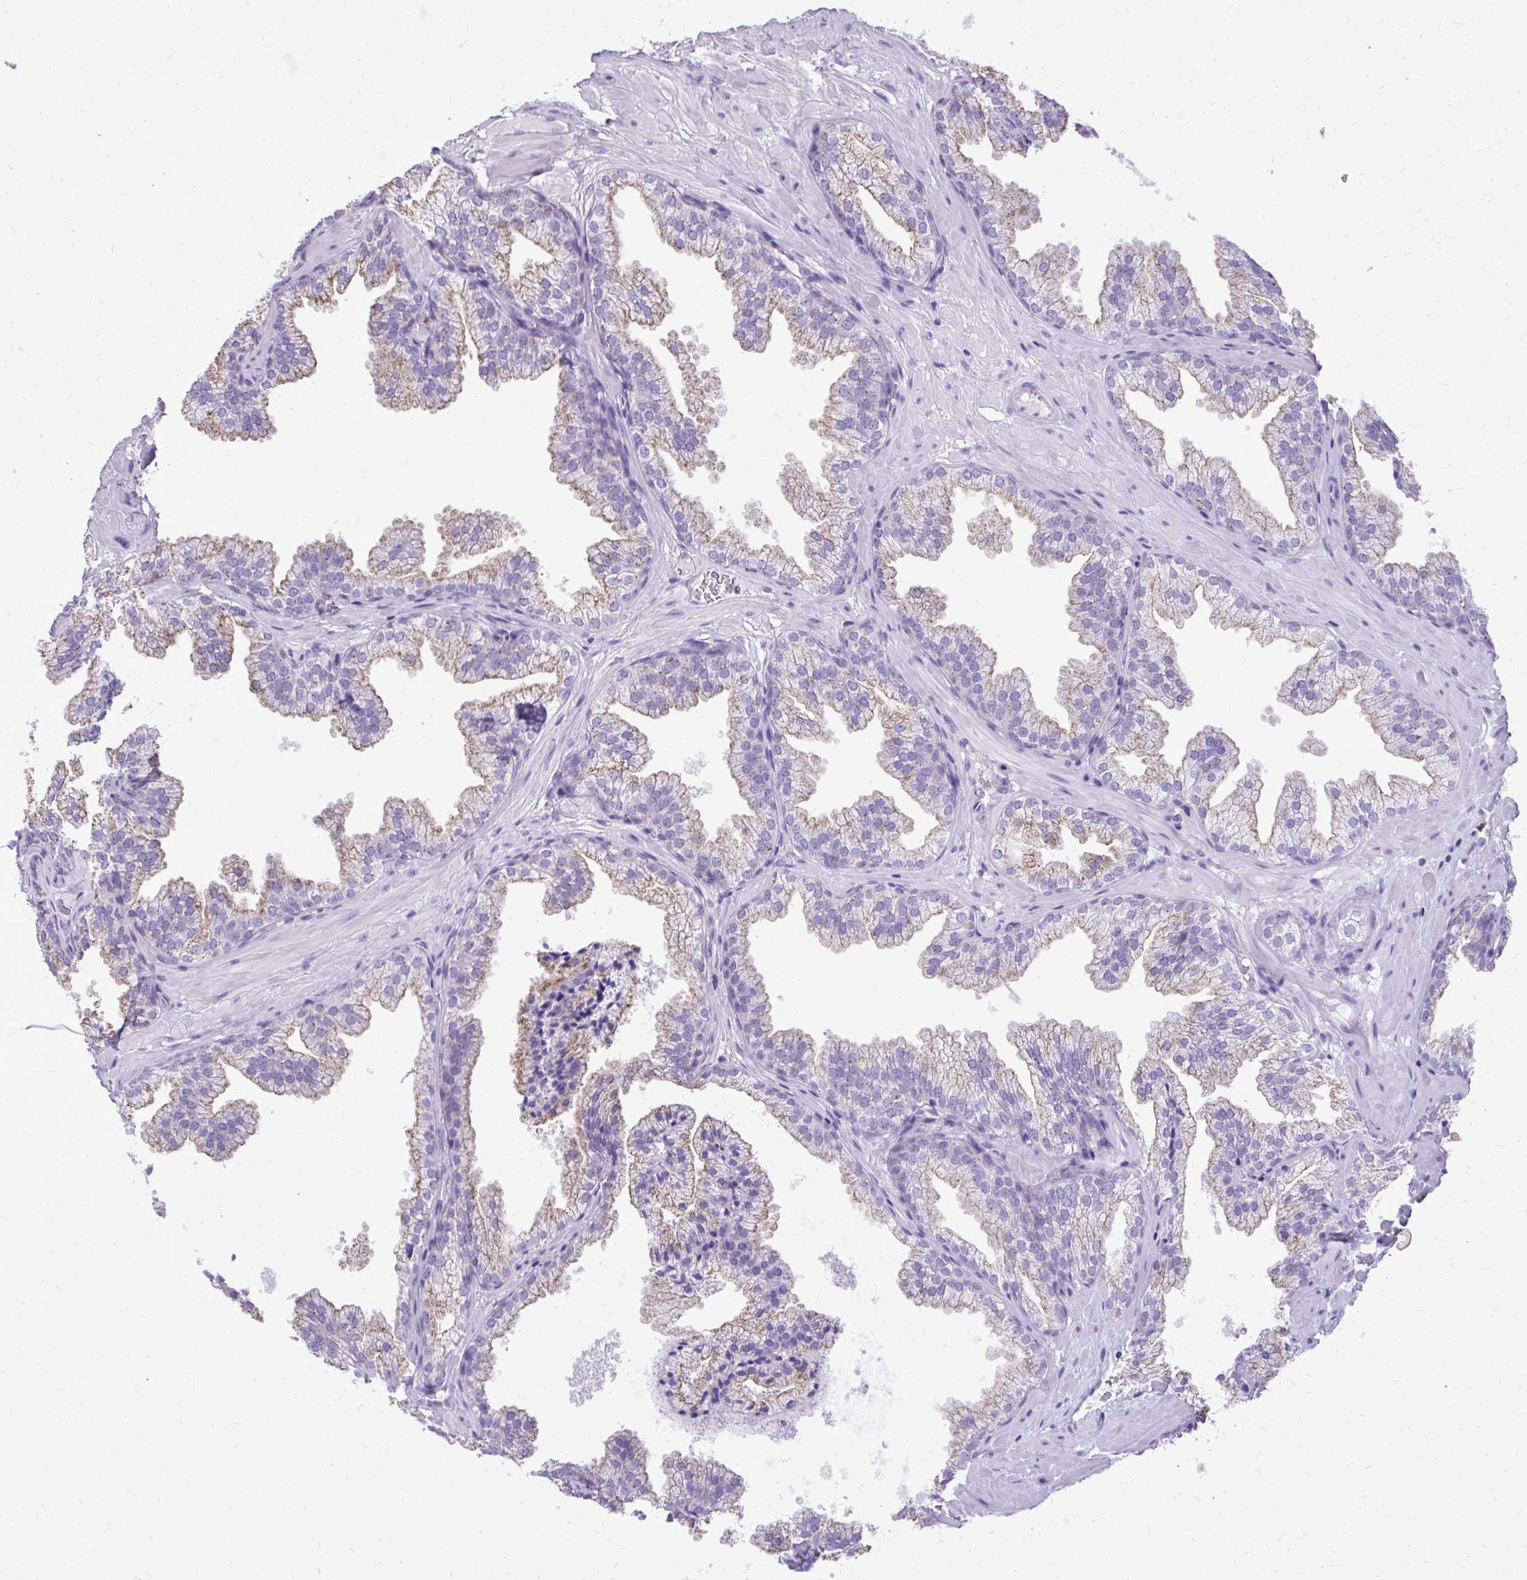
{"staining": {"intensity": "weak", "quantity": "25%-75%", "location": "cytoplasmic/membranous"}, "tissue": "prostate", "cell_type": "Glandular cells", "image_type": "normal", "snomed": [{"axis": "morphology", "description": "Normal tissue, NOS"}, {"axis": "topography", "description": "Prostate"}], "caption": "Immunohistochemistry (IHC) staining of benign prostate, which demonstrates low levels of weak cytoplasmic/membranous positivity in approximately 25%-75% of glandular cells indicating weak cytoplasmic/membranous protein positivity. The staining was performed using DAB (brown) for protein detection and nuclei were counterstained in hematoxylin (blue).", "gene": "CAT", "patient": {"sex": "male", "age": 37}}